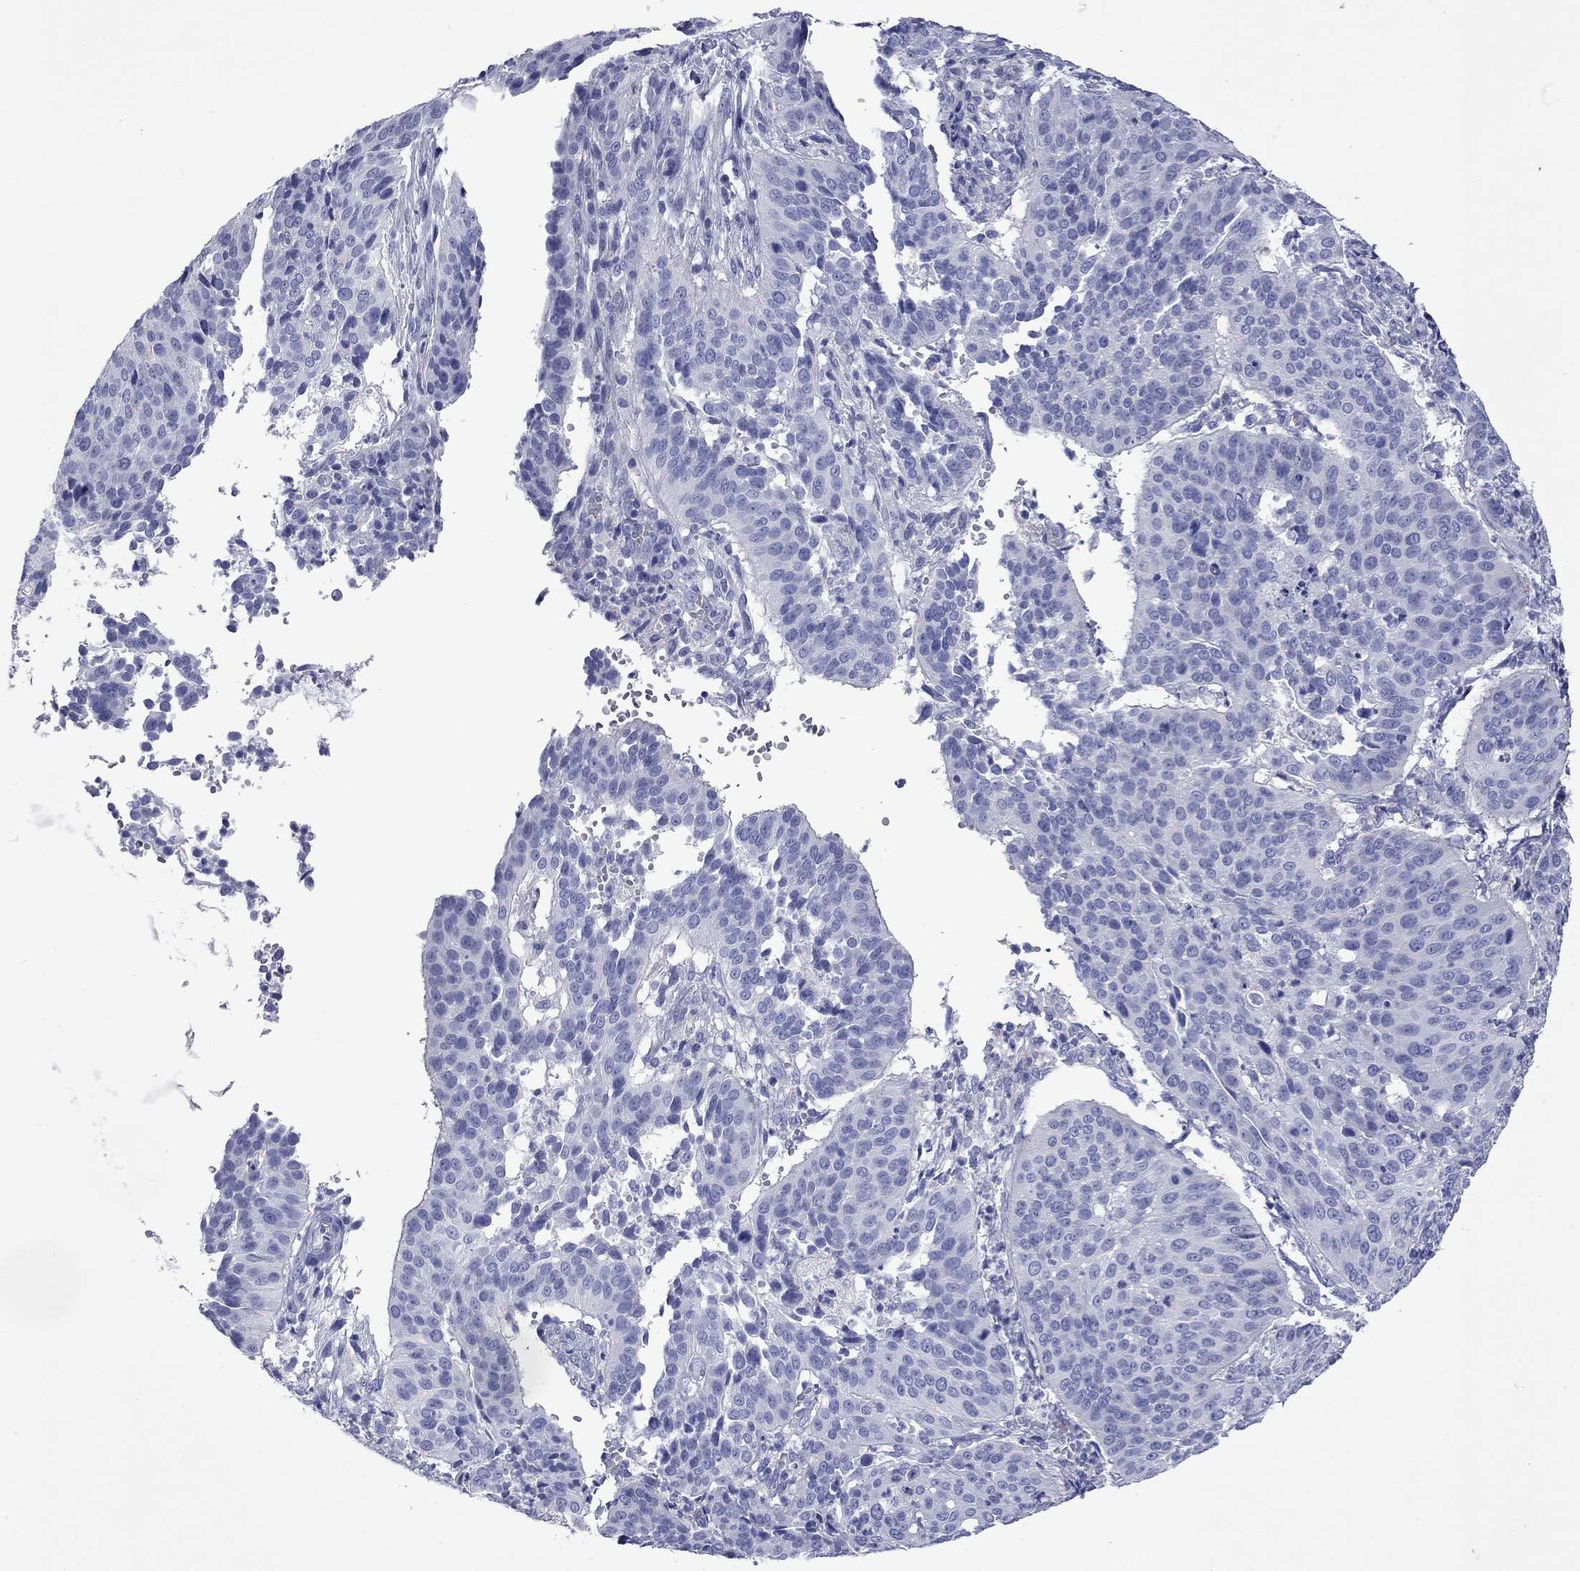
{"staining": {"intensity": "negative", "quantity": "none", "location": "none"}, "tissue": "cervical cancer", "cell_type": "Tumor cells", "image_type": "cancer", "snomed": [{"axis": "morphology", "description": "Normal tissue, NOS"}, {"axis": "morphology", "description": "Squamous cell carcinoma, NOS"}, {"axis": "topography", "description": "Cervix"}], "caption": "There is no significant expression in tumor cells of cervical squamous cell carcinoma.", "gene": "ACTL7B", "patient": {"sex": "female", "age": 39}}